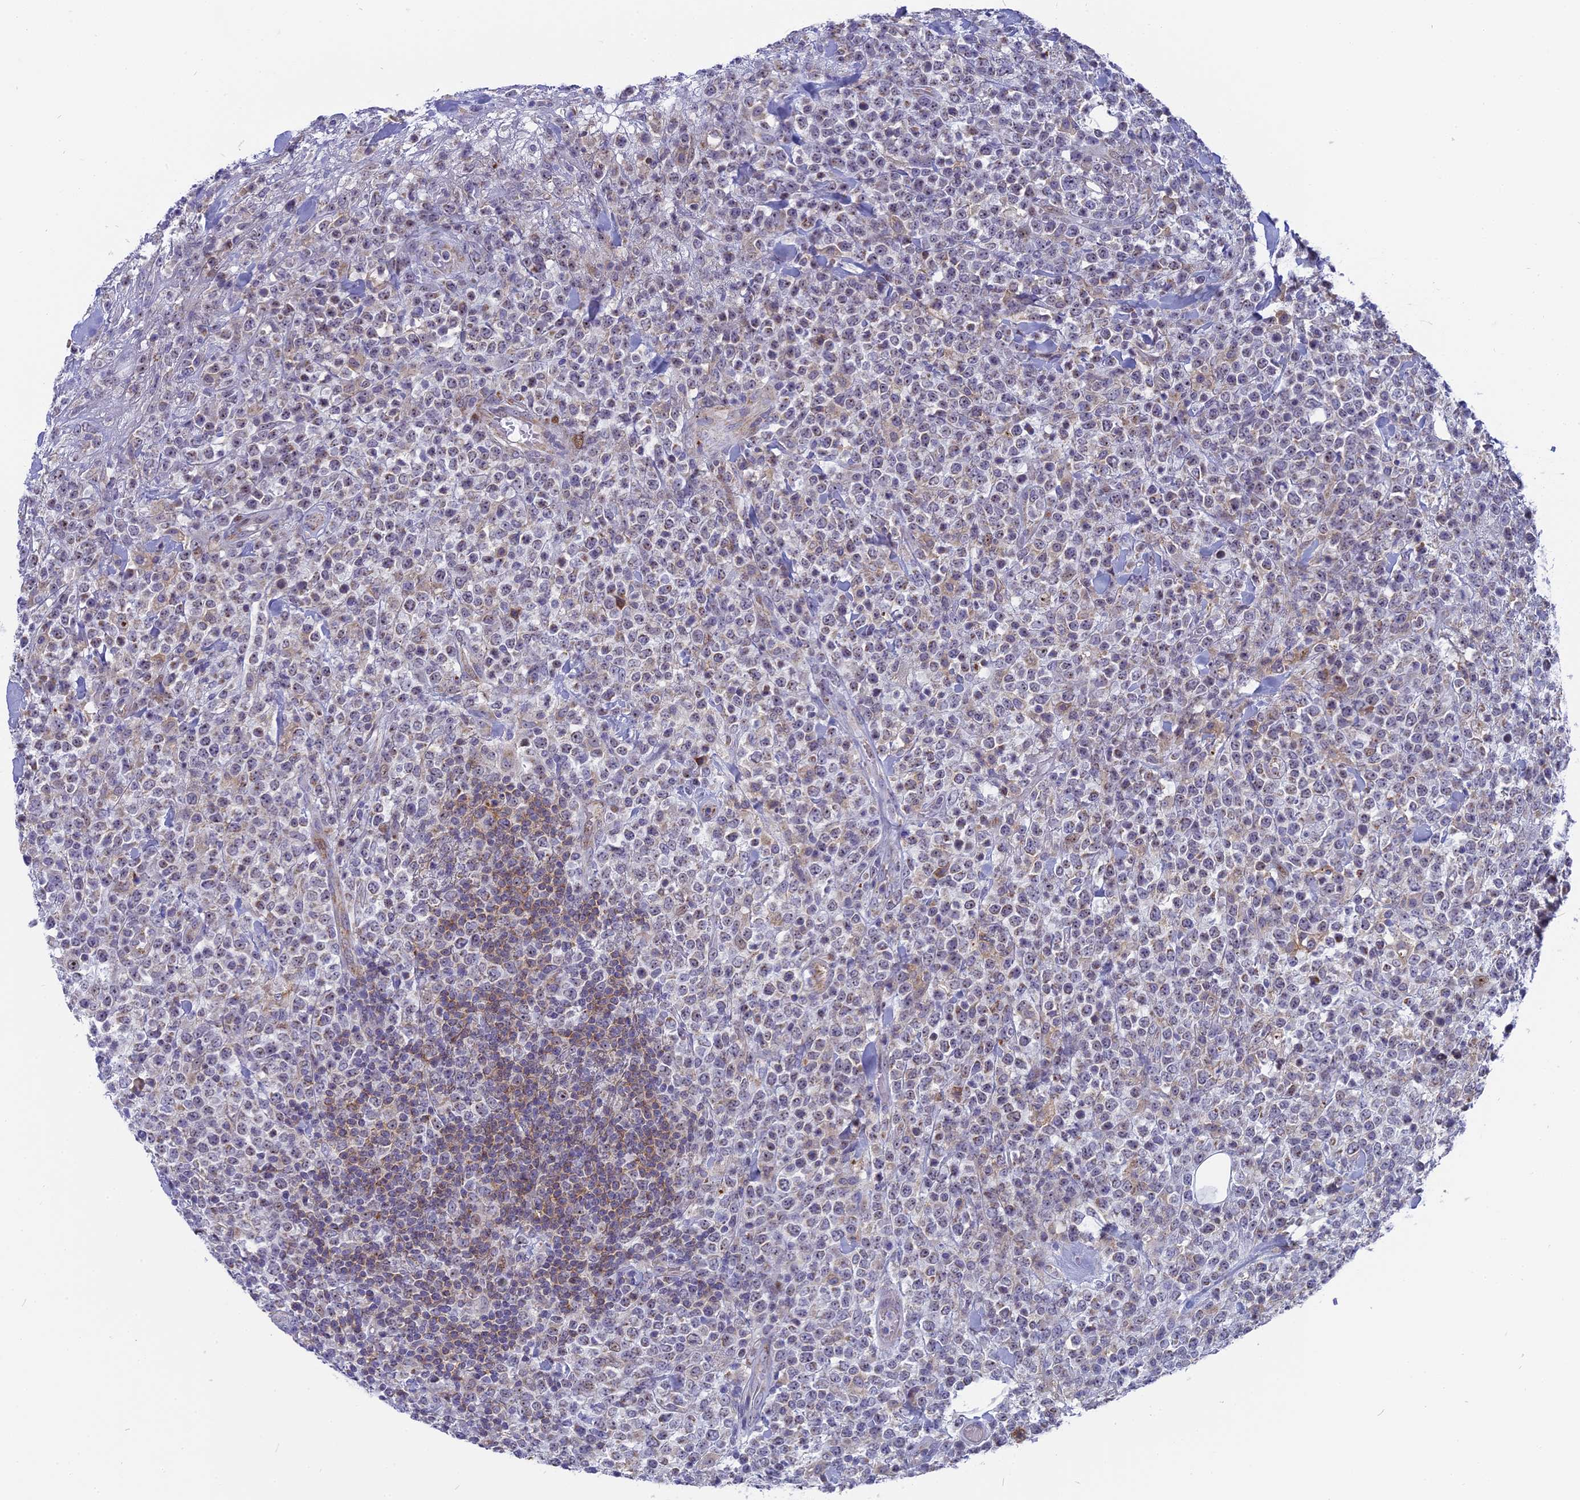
{"staining": {"intensity": "negative", "quantity": "none", "location": "none"}, "tissue": "lymphoma", "cell_type": "Tumor cells", "image_type": "cancer", "snomed": [{"axis": "morphology", "description": "Malignant lymphoma, non-Hodgkin's type, High grade"}, {"axis": "topography", "description": "Colon"}], "caption": "Tumor cells are negative for brown protein staining in high-grade malignant lymphoma, non-Hodgkin's type.", "gene": "DTWD1", "patient": {"sex": "female", "age": 53}}